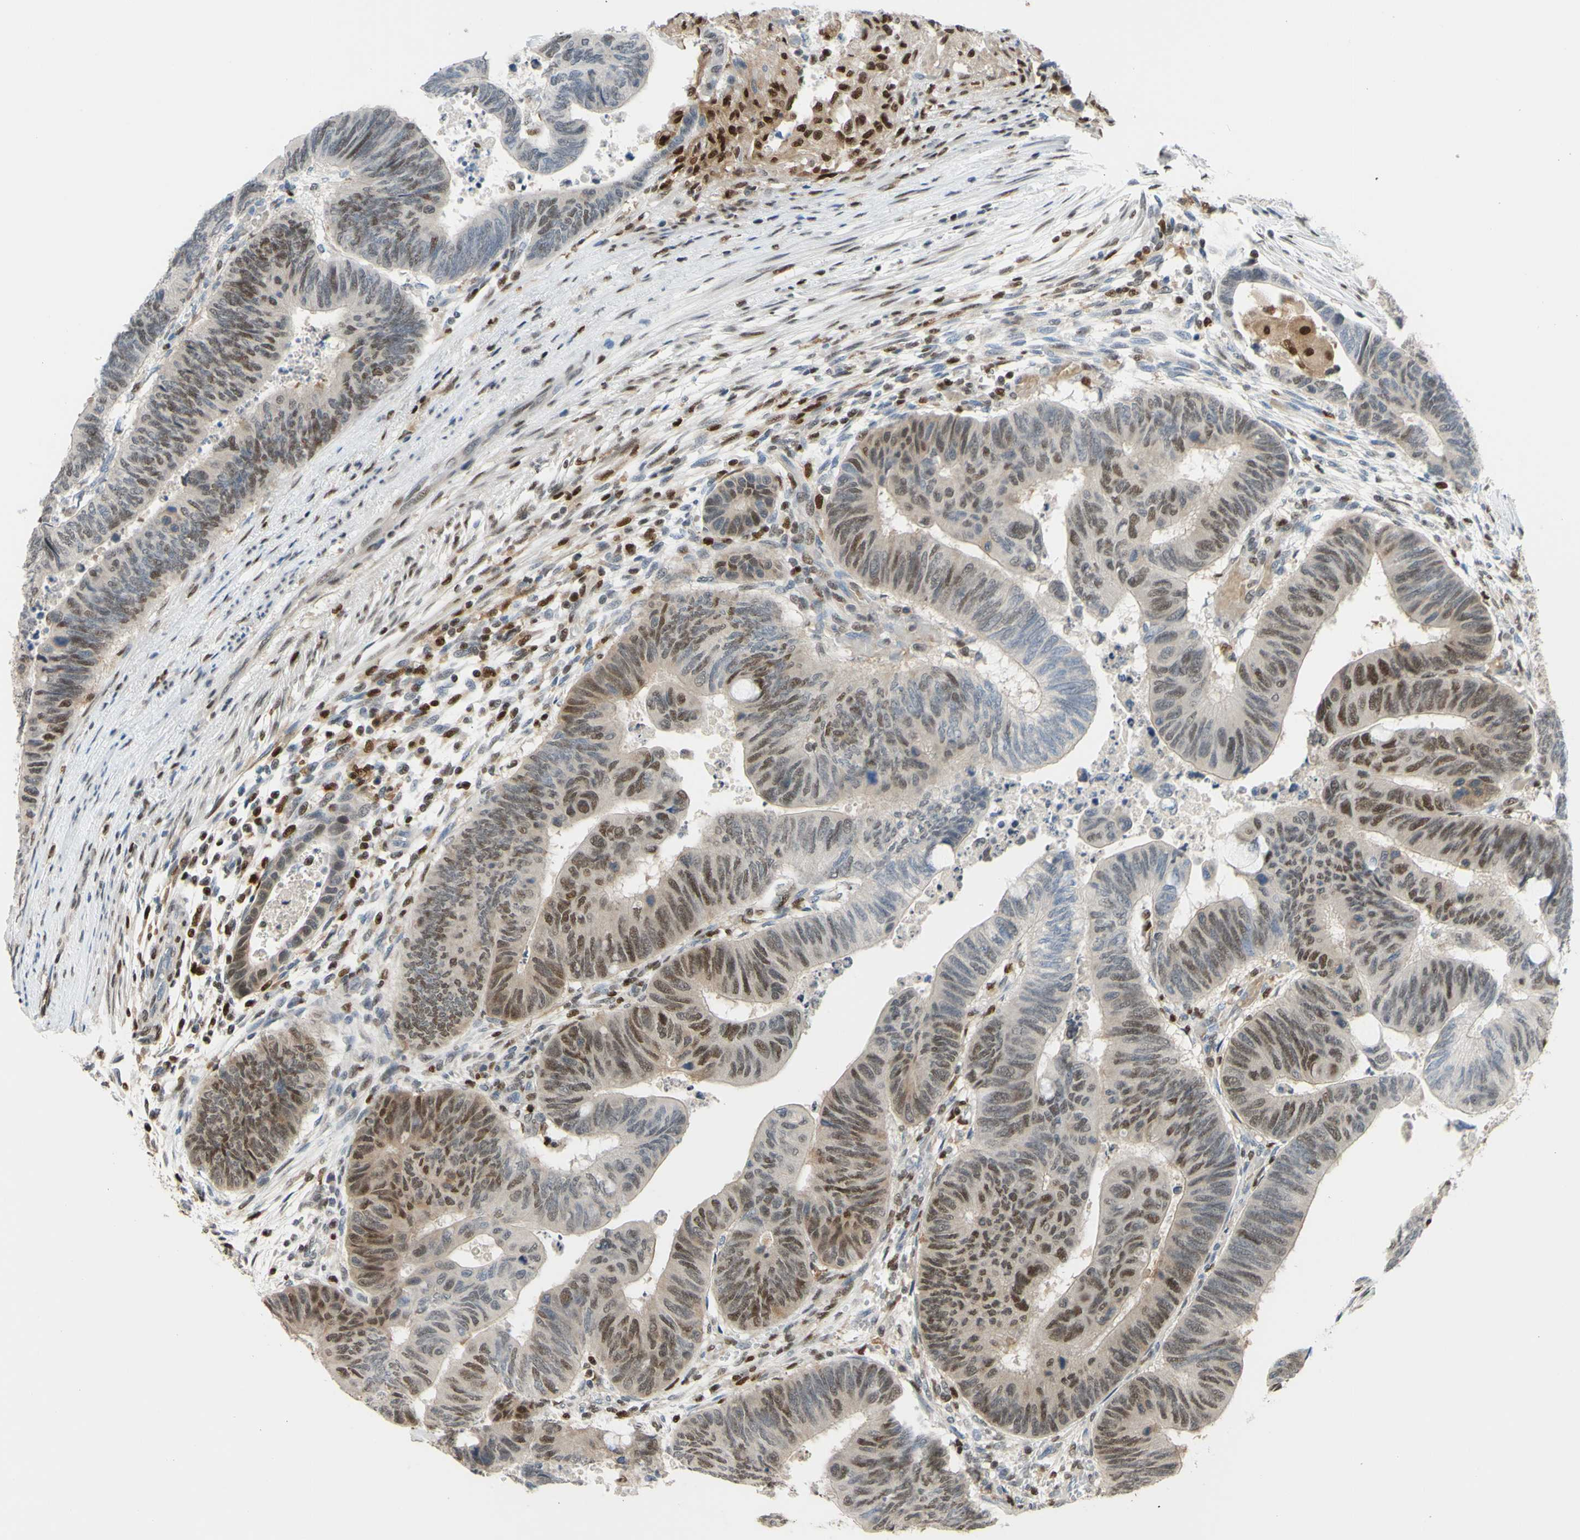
{"staining": {"intensity": "moderate", "quantity": "25%-75%", "location": "cytoplasmic/membranous,nuclear"}, "tissue": "colorectal cancer", "cell_type": "Tumor cells", "image_type": "cancer", "snomed": [{"axis": "morphology", "description": "Normal tissue, NOS"}, {"axis": "morphology", "description": "Adenocarcinoma, NOS"}, {"axis": "topography", "description": "Rectum"}, {"axis": "topography", "description": "Peripheral nerve tissue"}], "caption": "A brown stain highlights moderate cytoplasmic/membranous and nuclear expression of a protein in colorectal cancer (adenocarcinoma) tumor cells. The protein of interest is shown in brown color, while the nuclei are stained blue.", "gene": "FKBP5", "patient": {"sex": "male", "age": 92}}